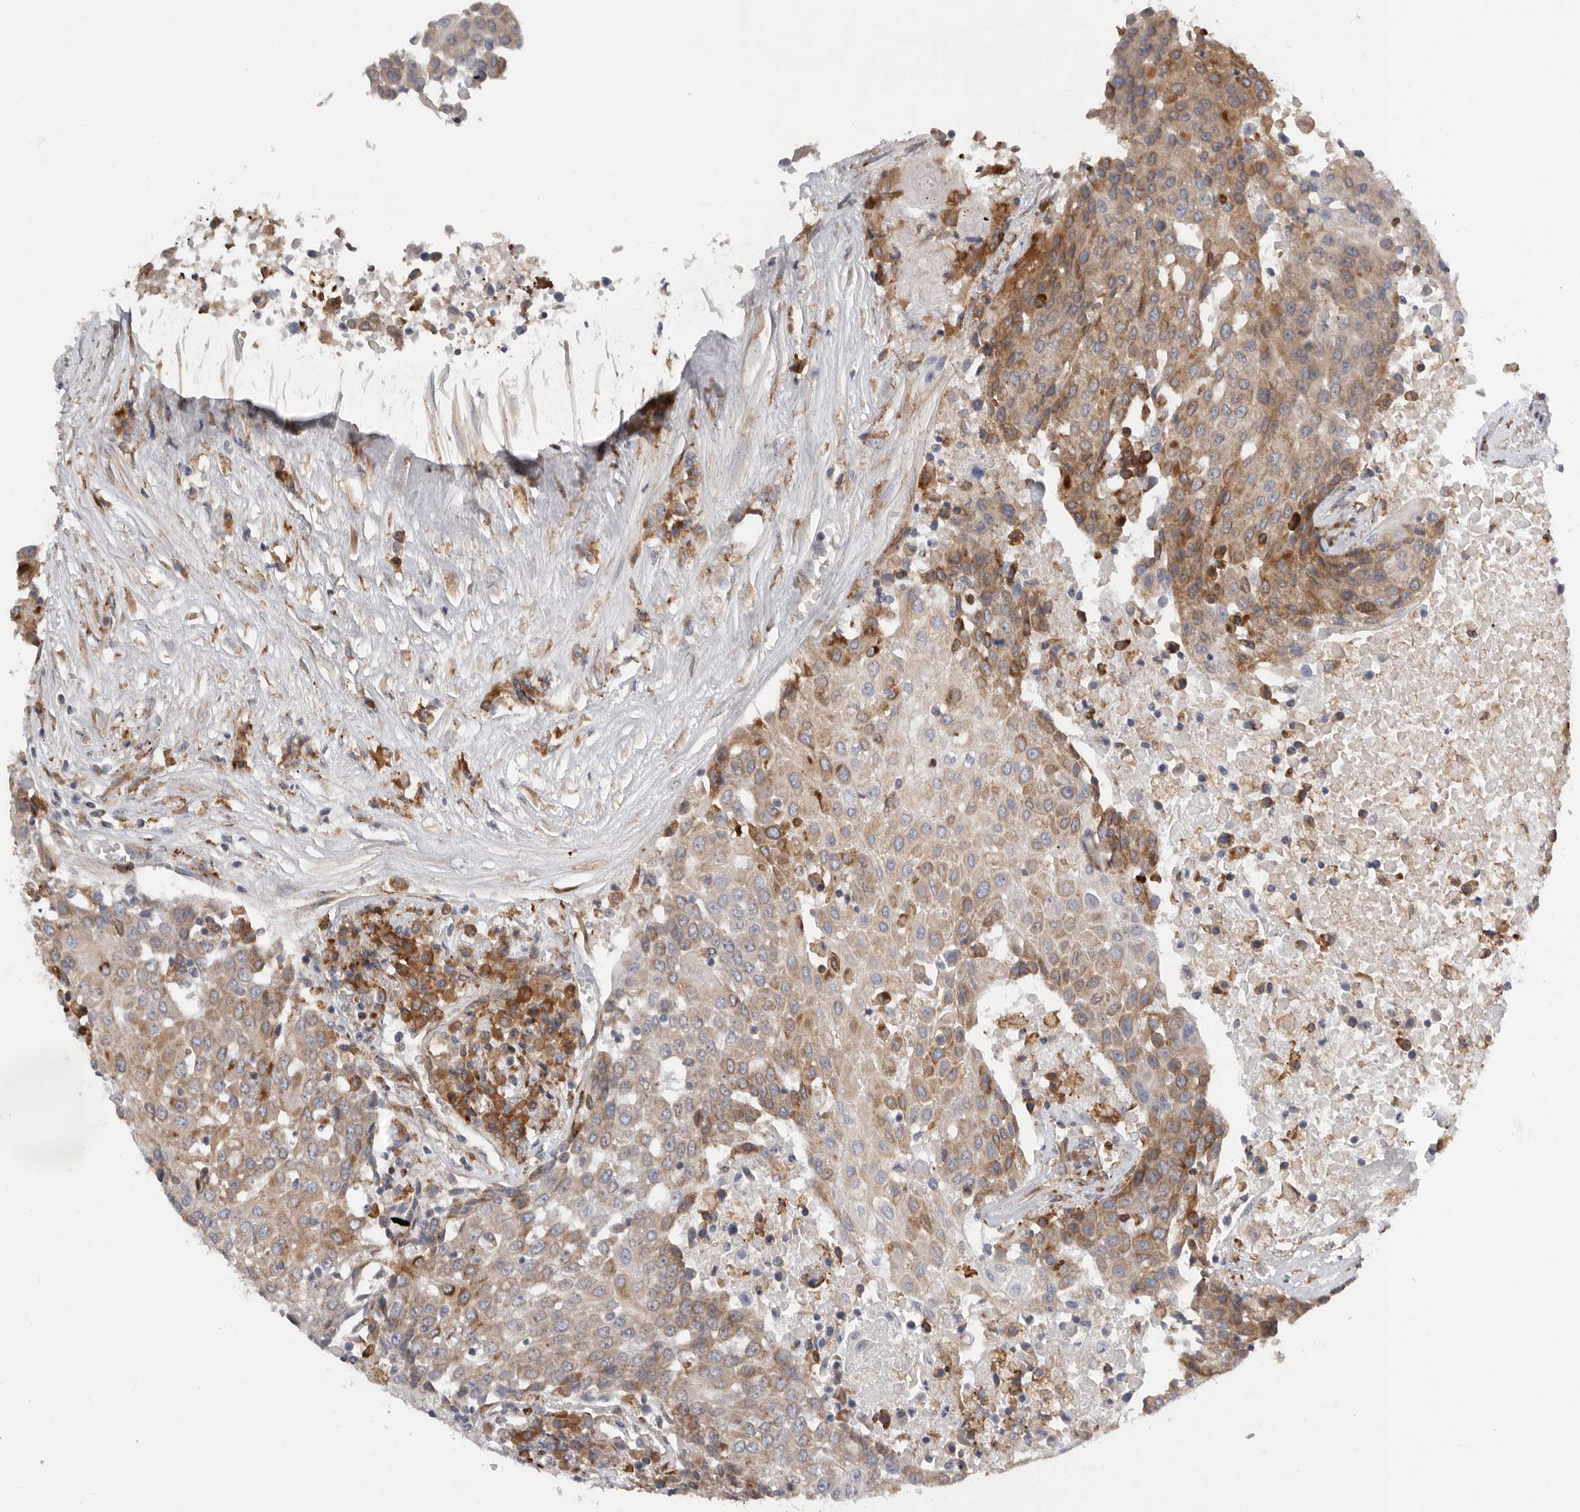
{"staining": {"intensity": "moderate", "quantity": ">75%", "location": "cytoplasmic/membranous"}, "tissue": "urothelial cancer", "cell_type": "Tumor cells", "image_type": "cancer", "snomed": [{"axis": "morphology", "description": "Urothelial carcinoma, High grade"}, {"axis": "topography", "description": "Urinary bladder"}], "caption": "DAB immunohistochemical staining of high-grade urothelial carcinoma displays moderate cytoplasmic/membranous protein positivity in about >75% of tumor cells.", "gene": "GANAB", "patient": {"sex": "female", "age": 85}}